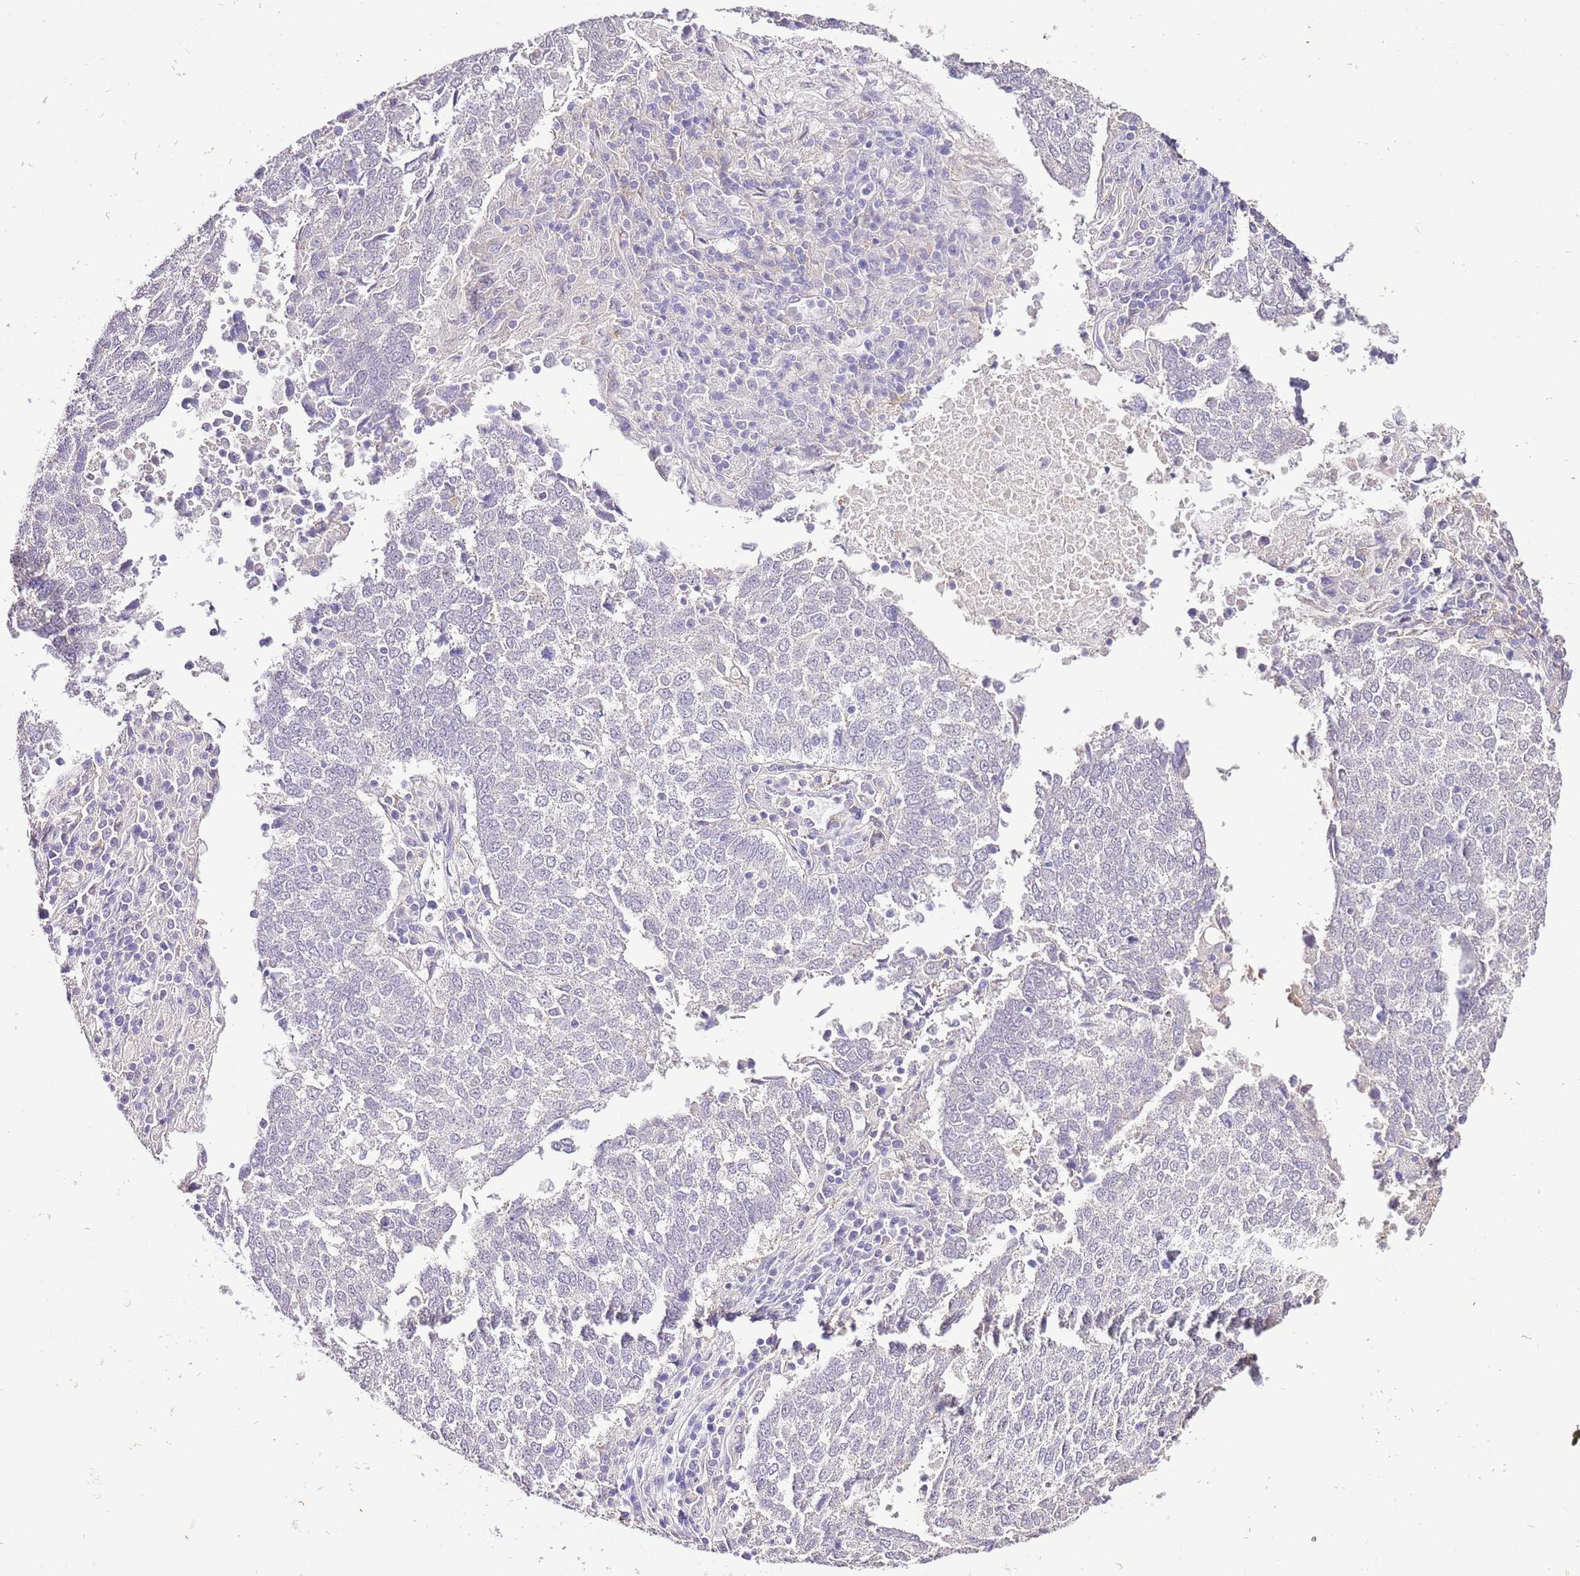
{"staining": {"intensity": "negative", "quantity": "none", "location": "none"}, "tissue": "lung cancer", "cell_type": "Tumor cells", "image_type": "cancer", "snomed": [{"axis": "morphology", "description": "Squamous cell carcinoma, NOS"}, {"axis": "topography", "description": "Lung"}], "caption": "The micrograph shows no staining of tumor cells in lung cancer (squamous cell carcinoma).", "gene": "IZUMO4", "patient": {"sex": "male", "age": 73}}